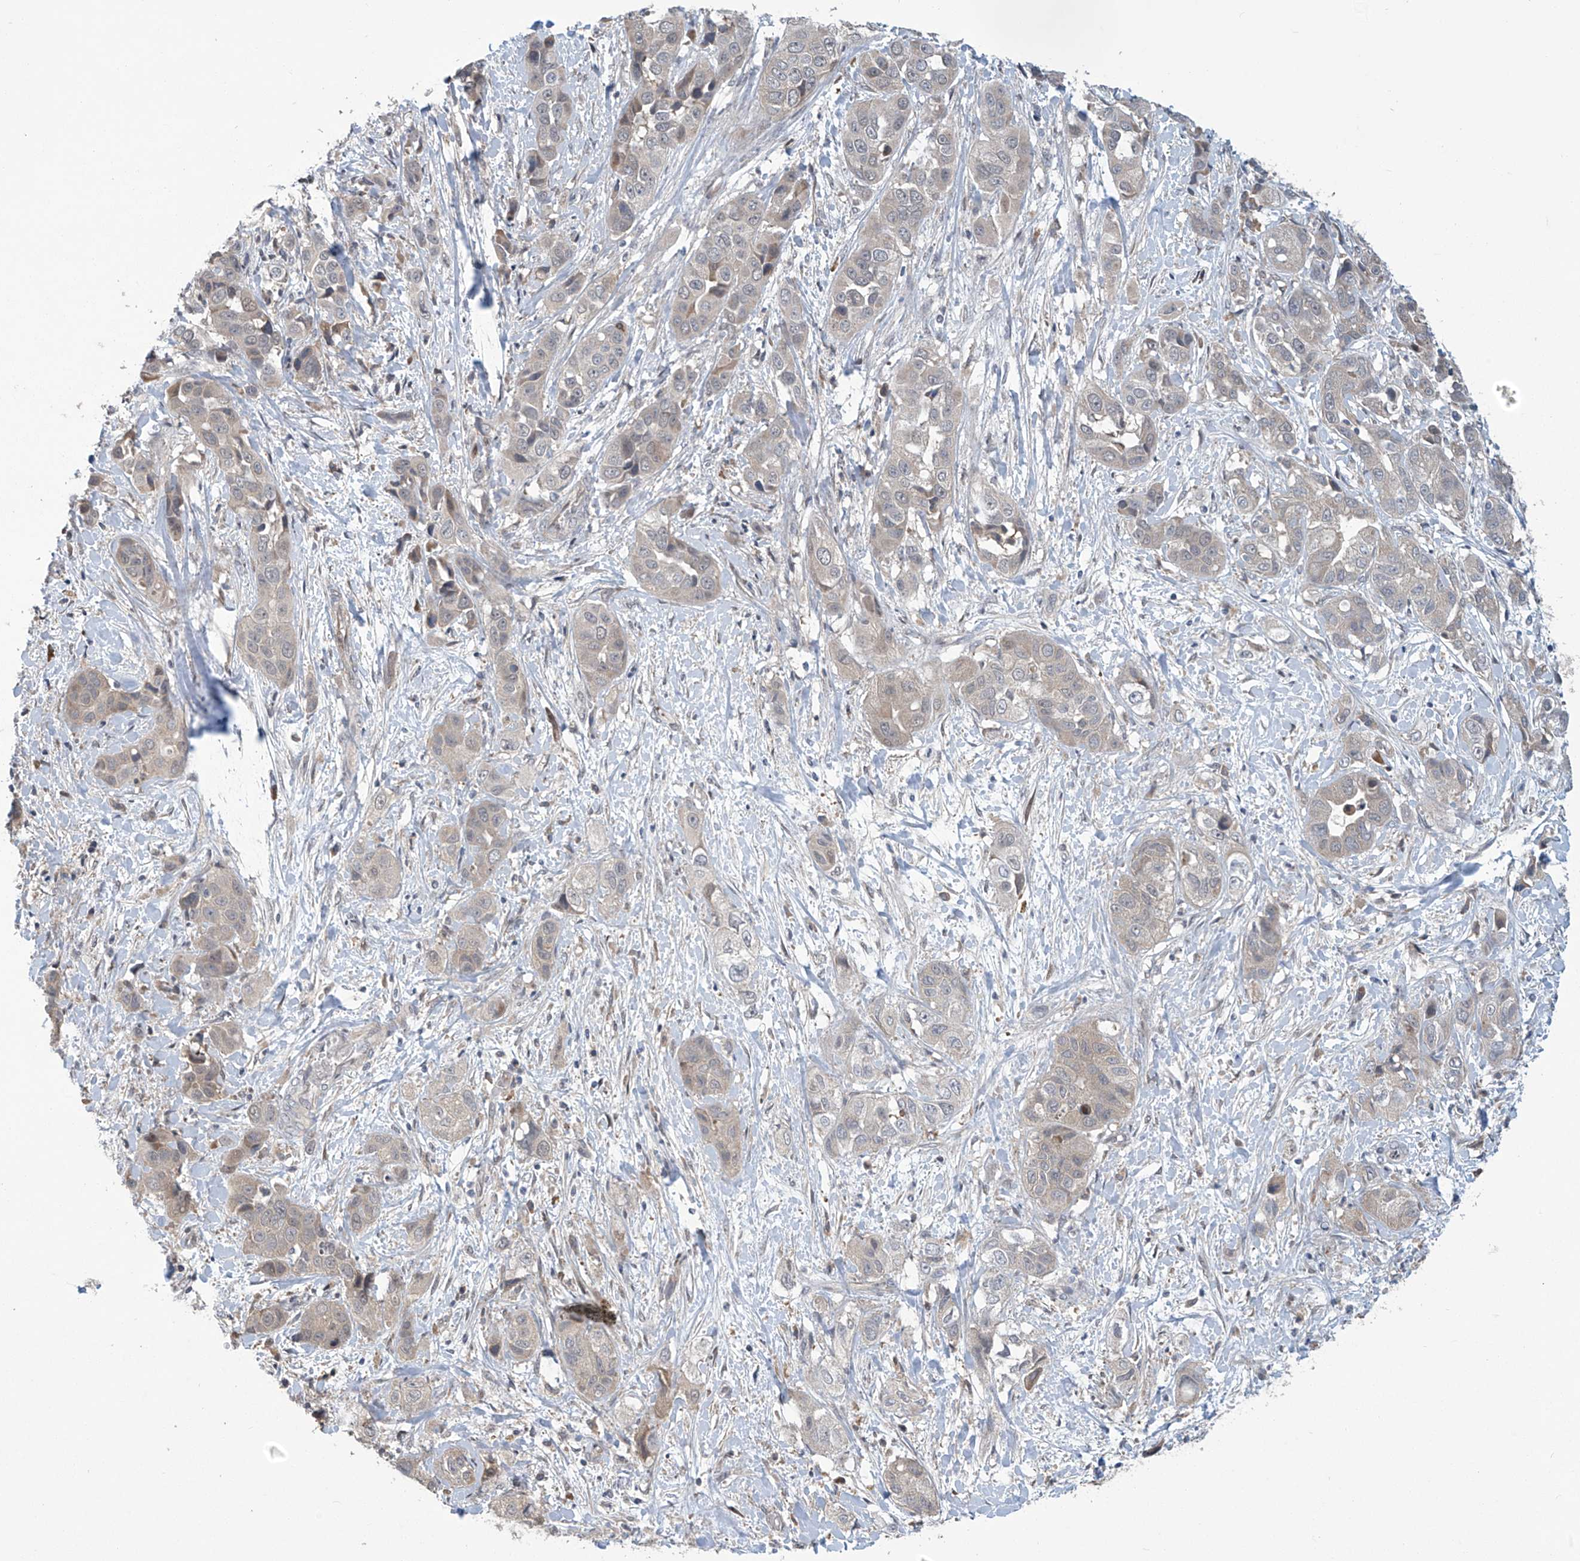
{"staining": {"intensity": "negative", "quantity": "none", "location": "none"}, "tissue": "liver cancer", "cell_type": "Tumor cells", "image_type": "cancer", "snomed": [{"axis": "morphology", "description": "Cholangiocarcinoma"}, {"axis": "topography", "description": "Liver"}], "caption": "This is a image of immunohistochemistry staining of liver cancer (cholangiocarcinoma), which shows no staining in tumor cells.", "gene": "ABHD13", "patient": {"sex": "female", "age": 52}}